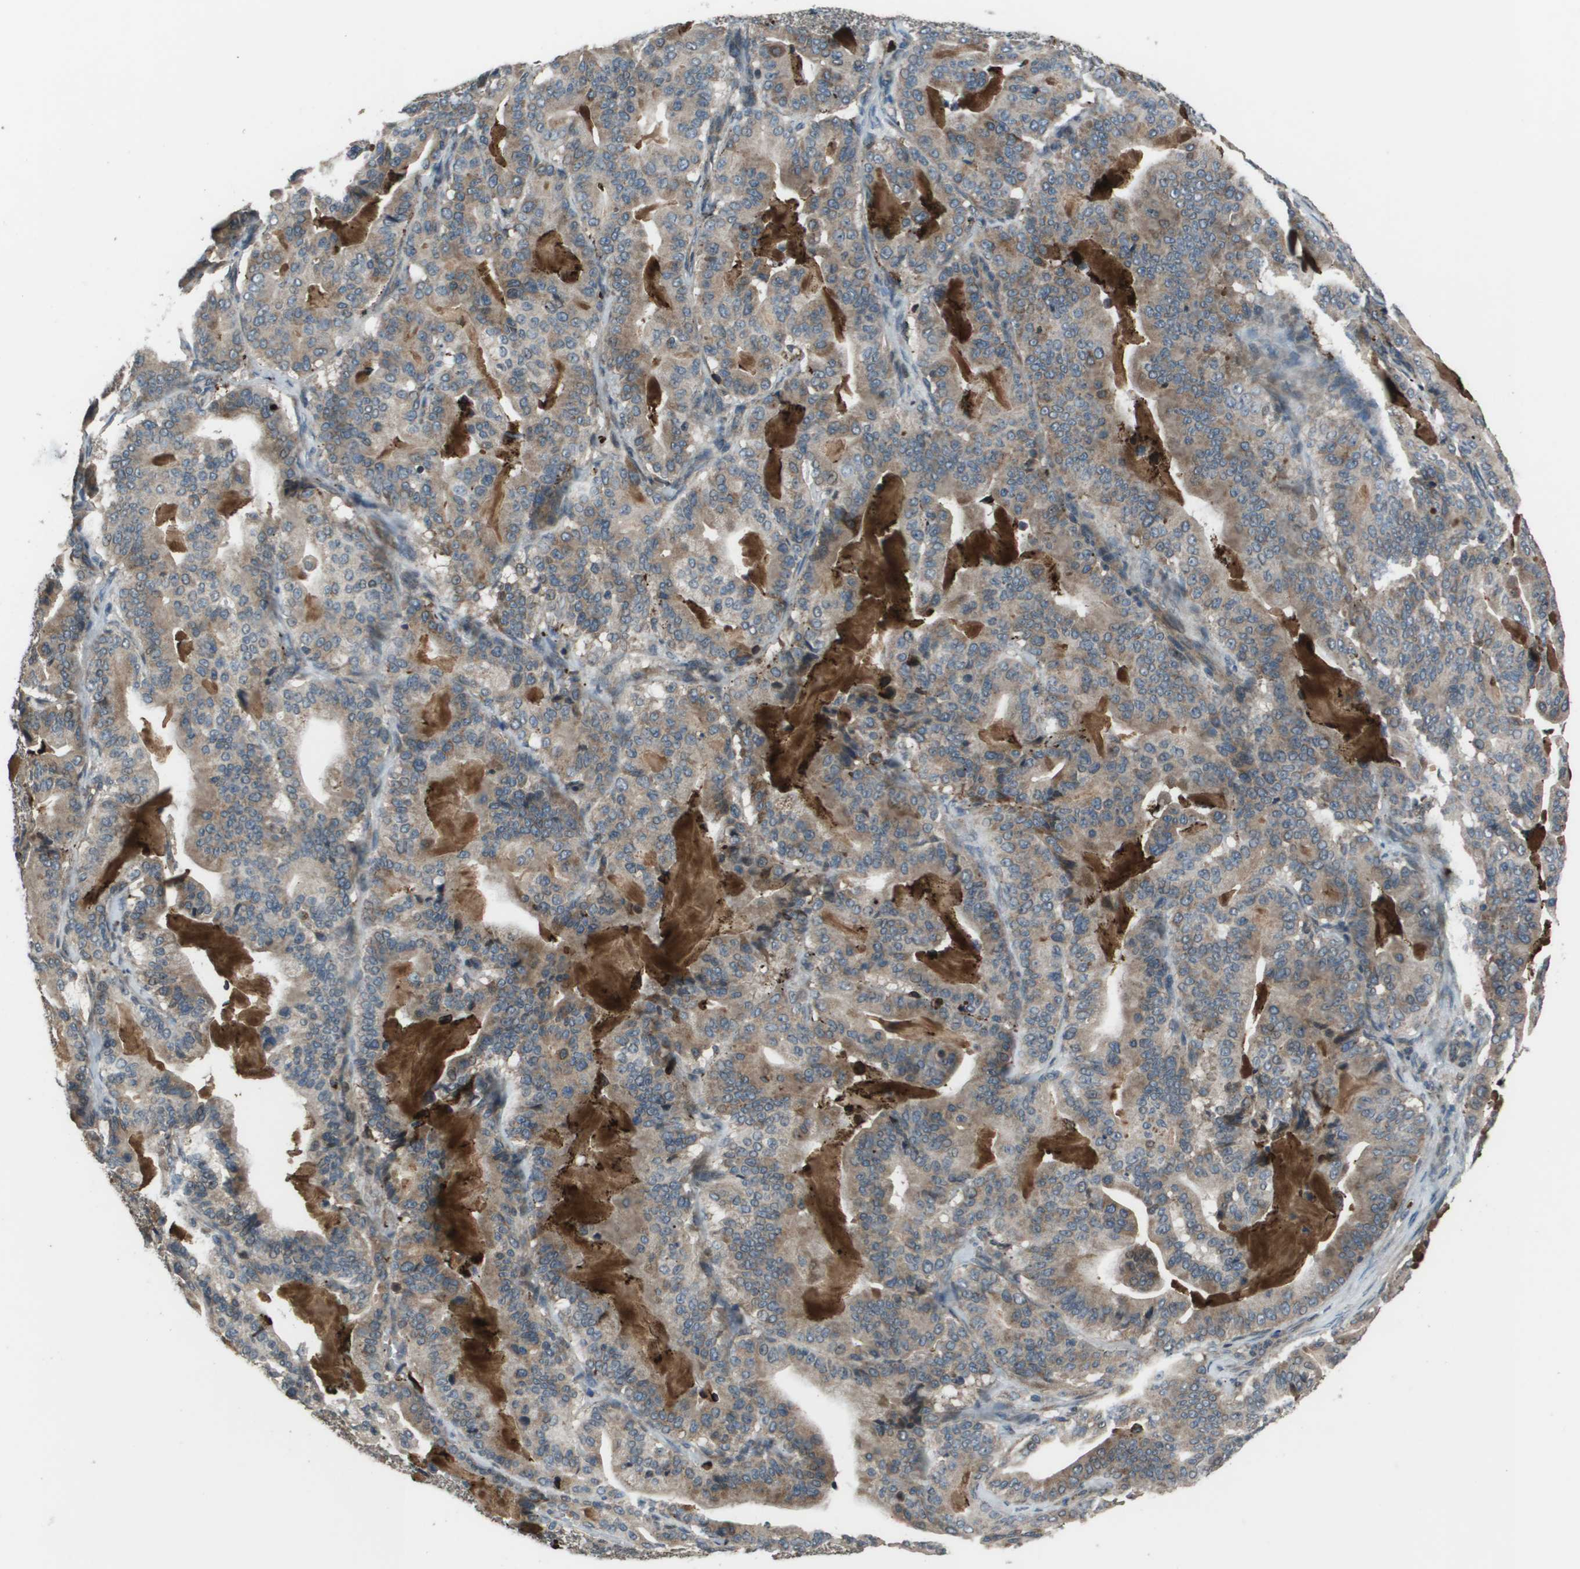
{"staining": {"intensity": "weak", "quantity": "25%-75%", "location": "cytoplasmic/membranous"}, "tissue": "pancreatic cancer", "cell_type": "Tumor cells", "image_type": "cancer", "snomed": [{"axis": "morphology", "description": "Adenocarcinoma, NOS"}, {"axis": "topography", "description": "Pancreas"}], "caption": "A low amount of weak cytoplasmic/membranous positivity is seen in approximately 25%-75% of tumor cells in pancreatic cancer (adenocarcinoma) tissue.", "gene": "GOSR2", "patient": {"sex": "male", "age": 63}}